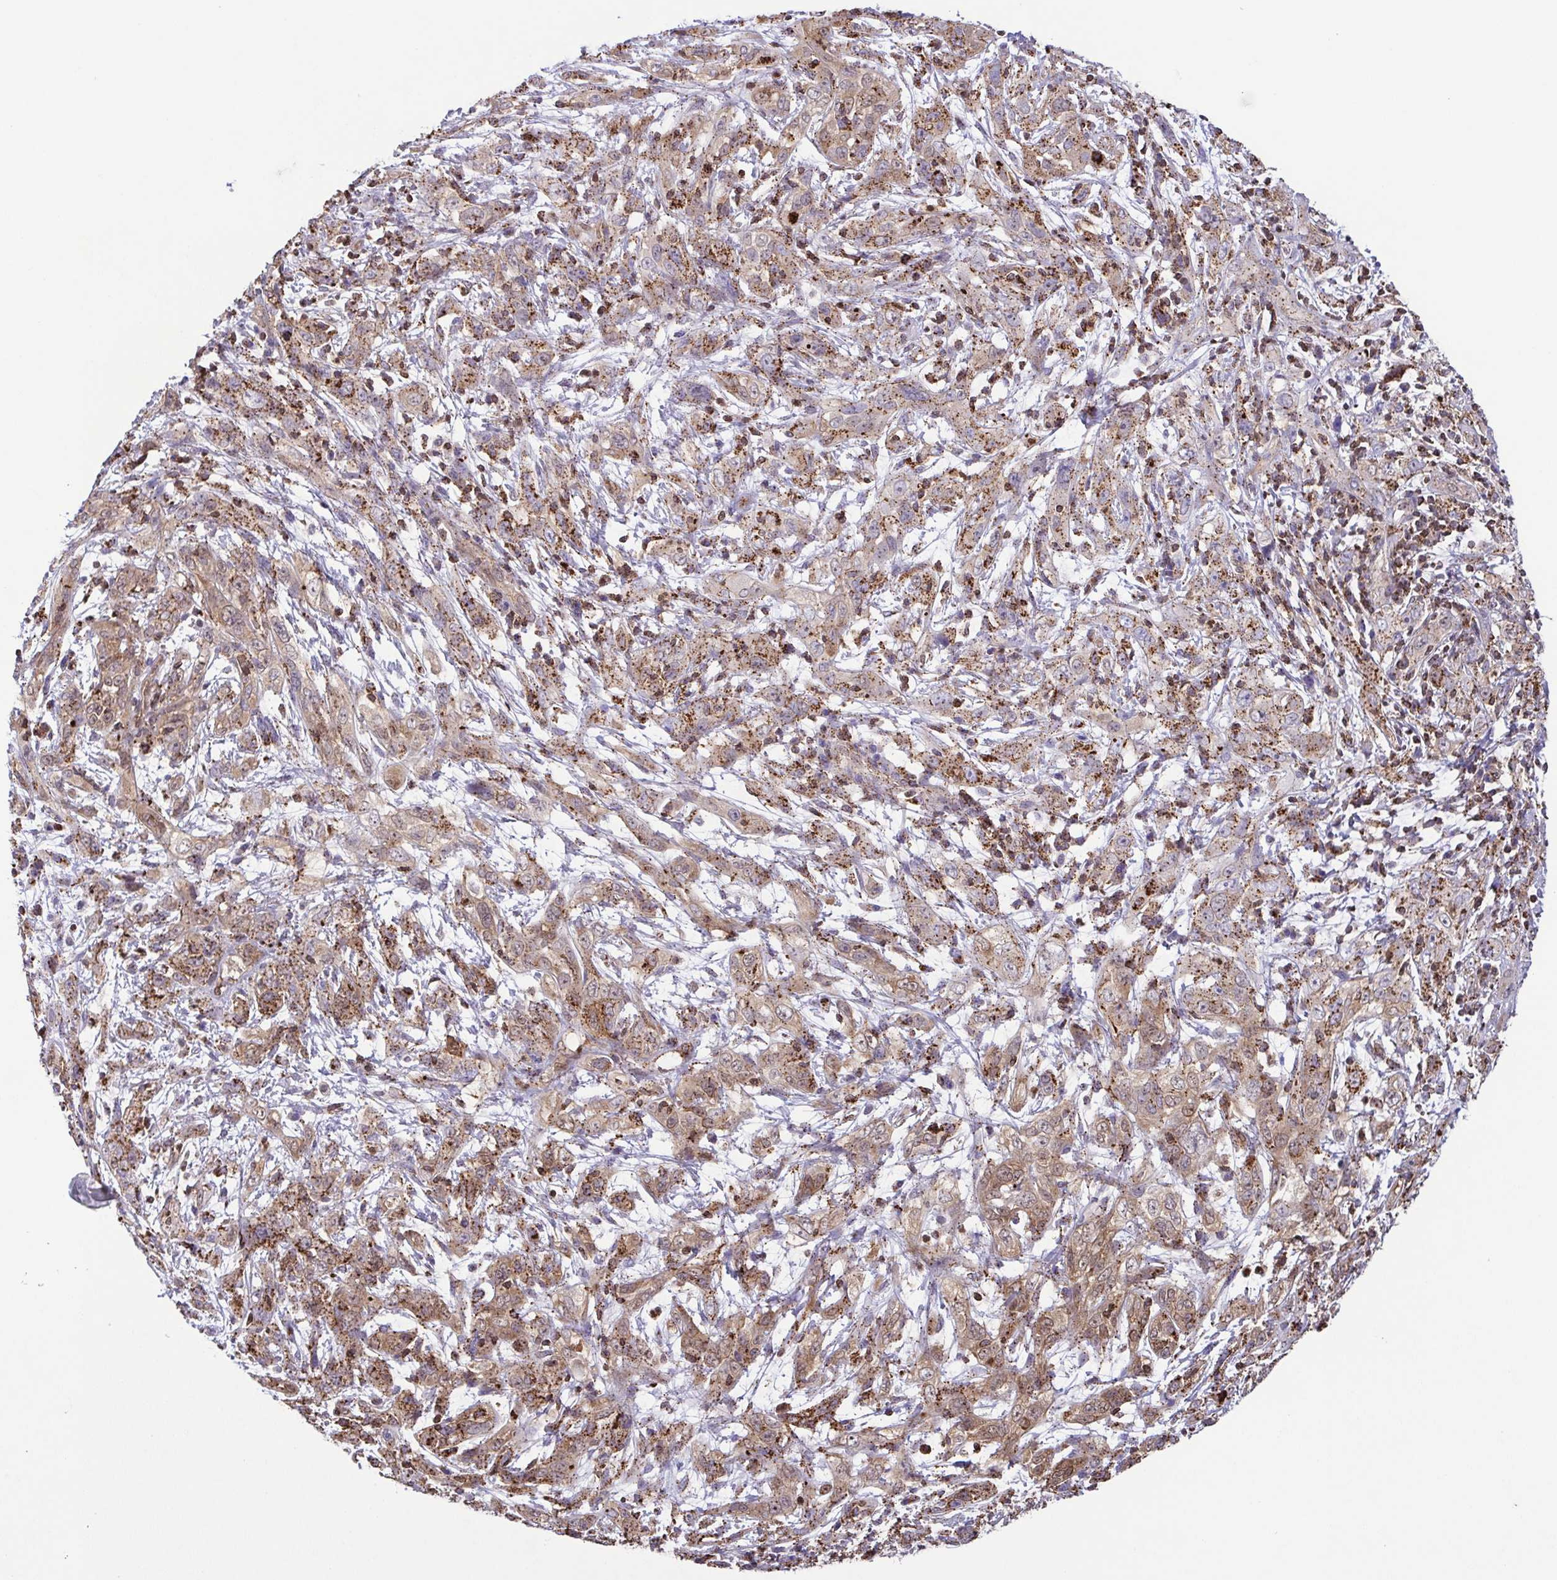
{"staining": {"intensity": "moderate", "quantity": ">75%", "location": "cytoplasmic/membranous"}, "tissue": "cervical cancer", "cell_type": "Tumor cells", "image_type": "cancer", "snomed": [{"axis": "morphology", "description": "Adenocarcinoma, NOS"}, {"axis": "topography", "description": "Cervix"}], "caption": "Immunohistochemical staining of cervical cancer reveals medium levels of moderate cytoplasmic/membranous positivity in about >75% of tumor cells.", "gene": "CHMP1B", "patient": {"sex": "female", "age": 40}}